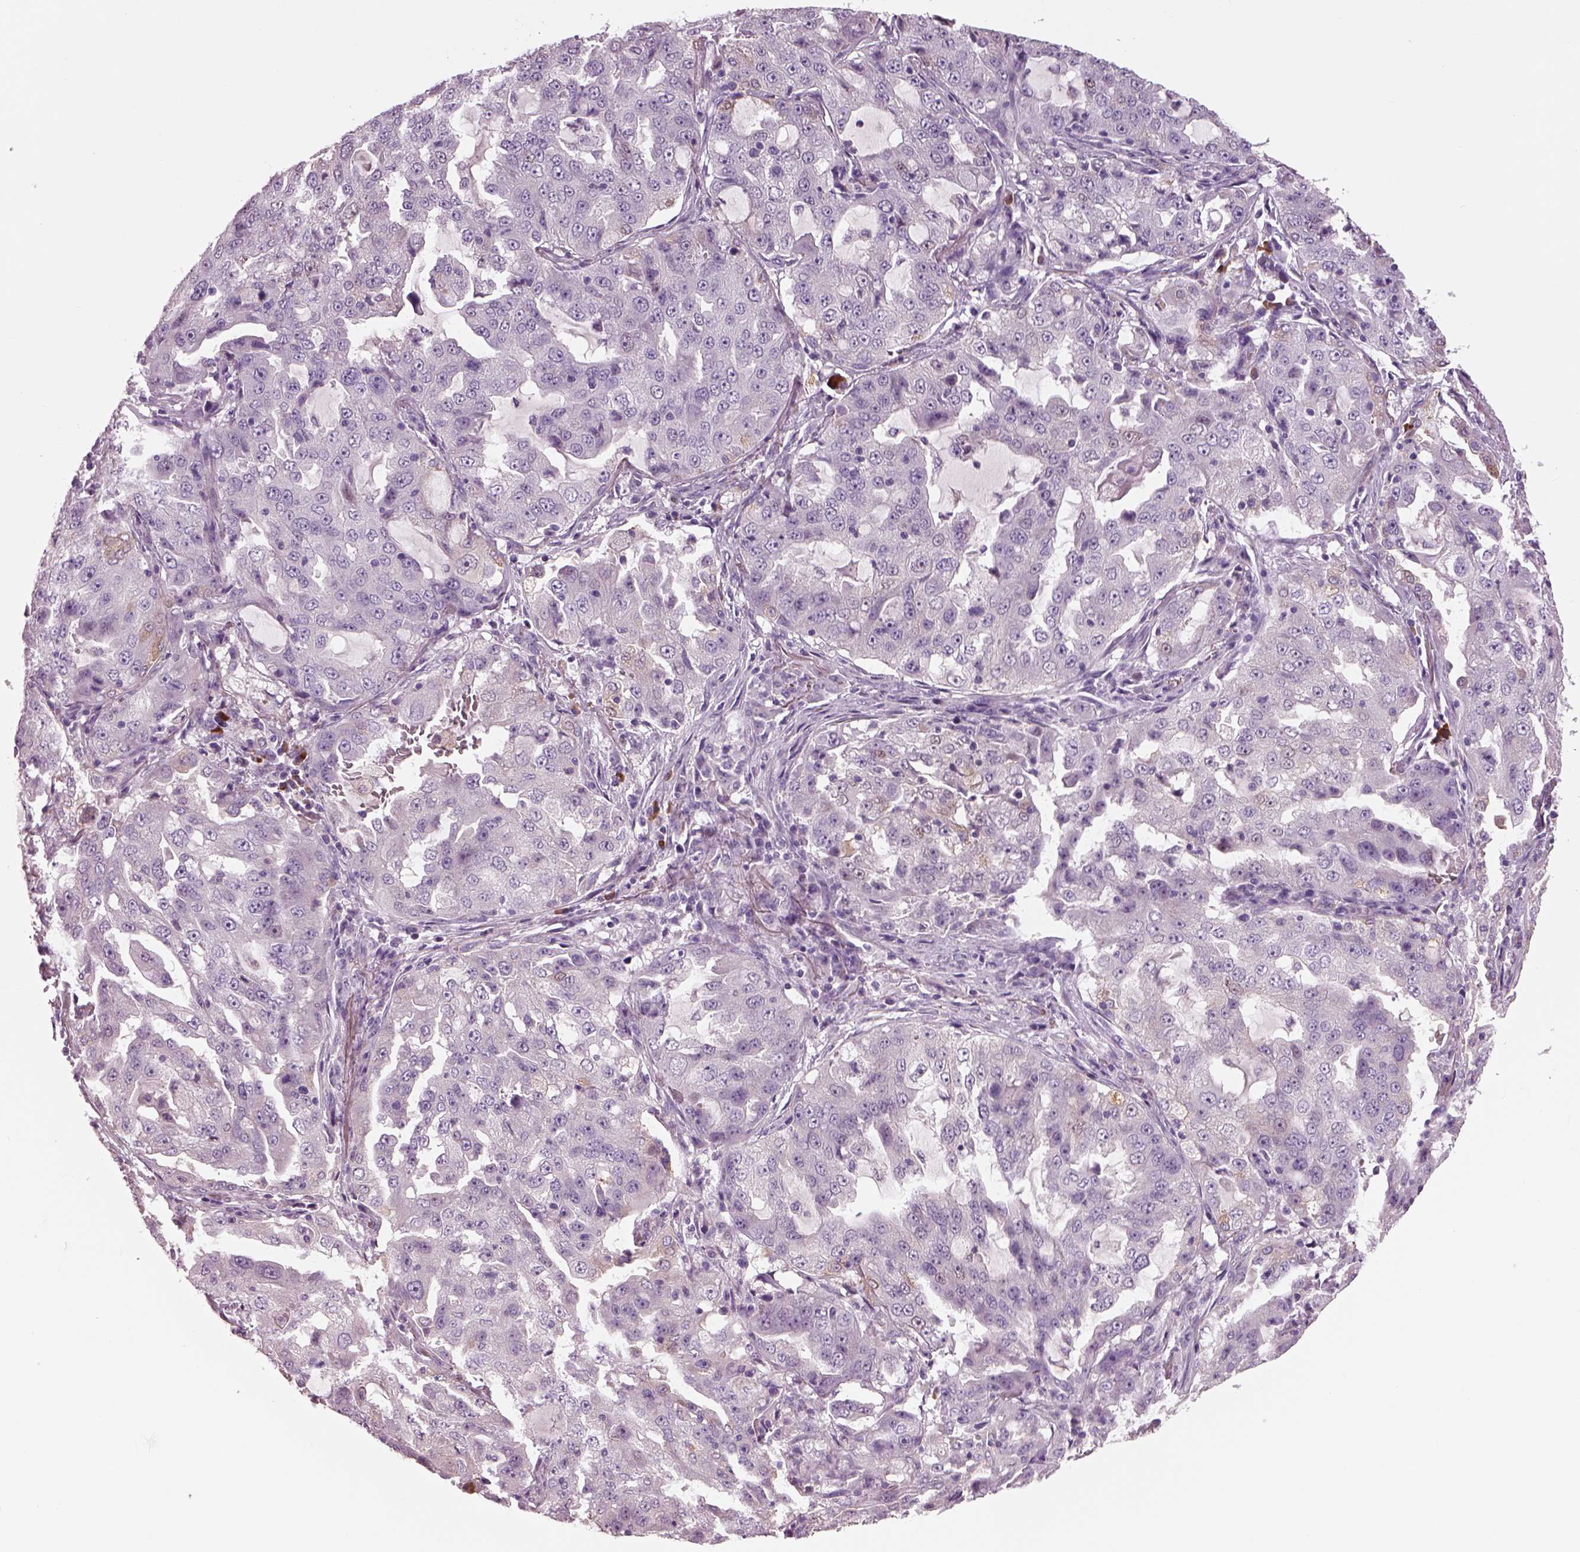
{"staining": {"intensity": "negative", "quantity": "none", "location": "none"}, "tissue": "lung cancer", "cell_type": "Tumor cells", "image_type": "cancer", "snomed": [{"axis": "morphology", "description": "Adenocarcinoma, NOS"}, {"axis": "topography", "description": "Lung"}], "caption": "DAB (3,3'-diaminobenzidine) immunohistochemical staining of lung adenocarcinoma exhibits no significant positivity in tumor cells.", "gene": "ADGRG5", "patient": {"sex": "female", "age": 61}}